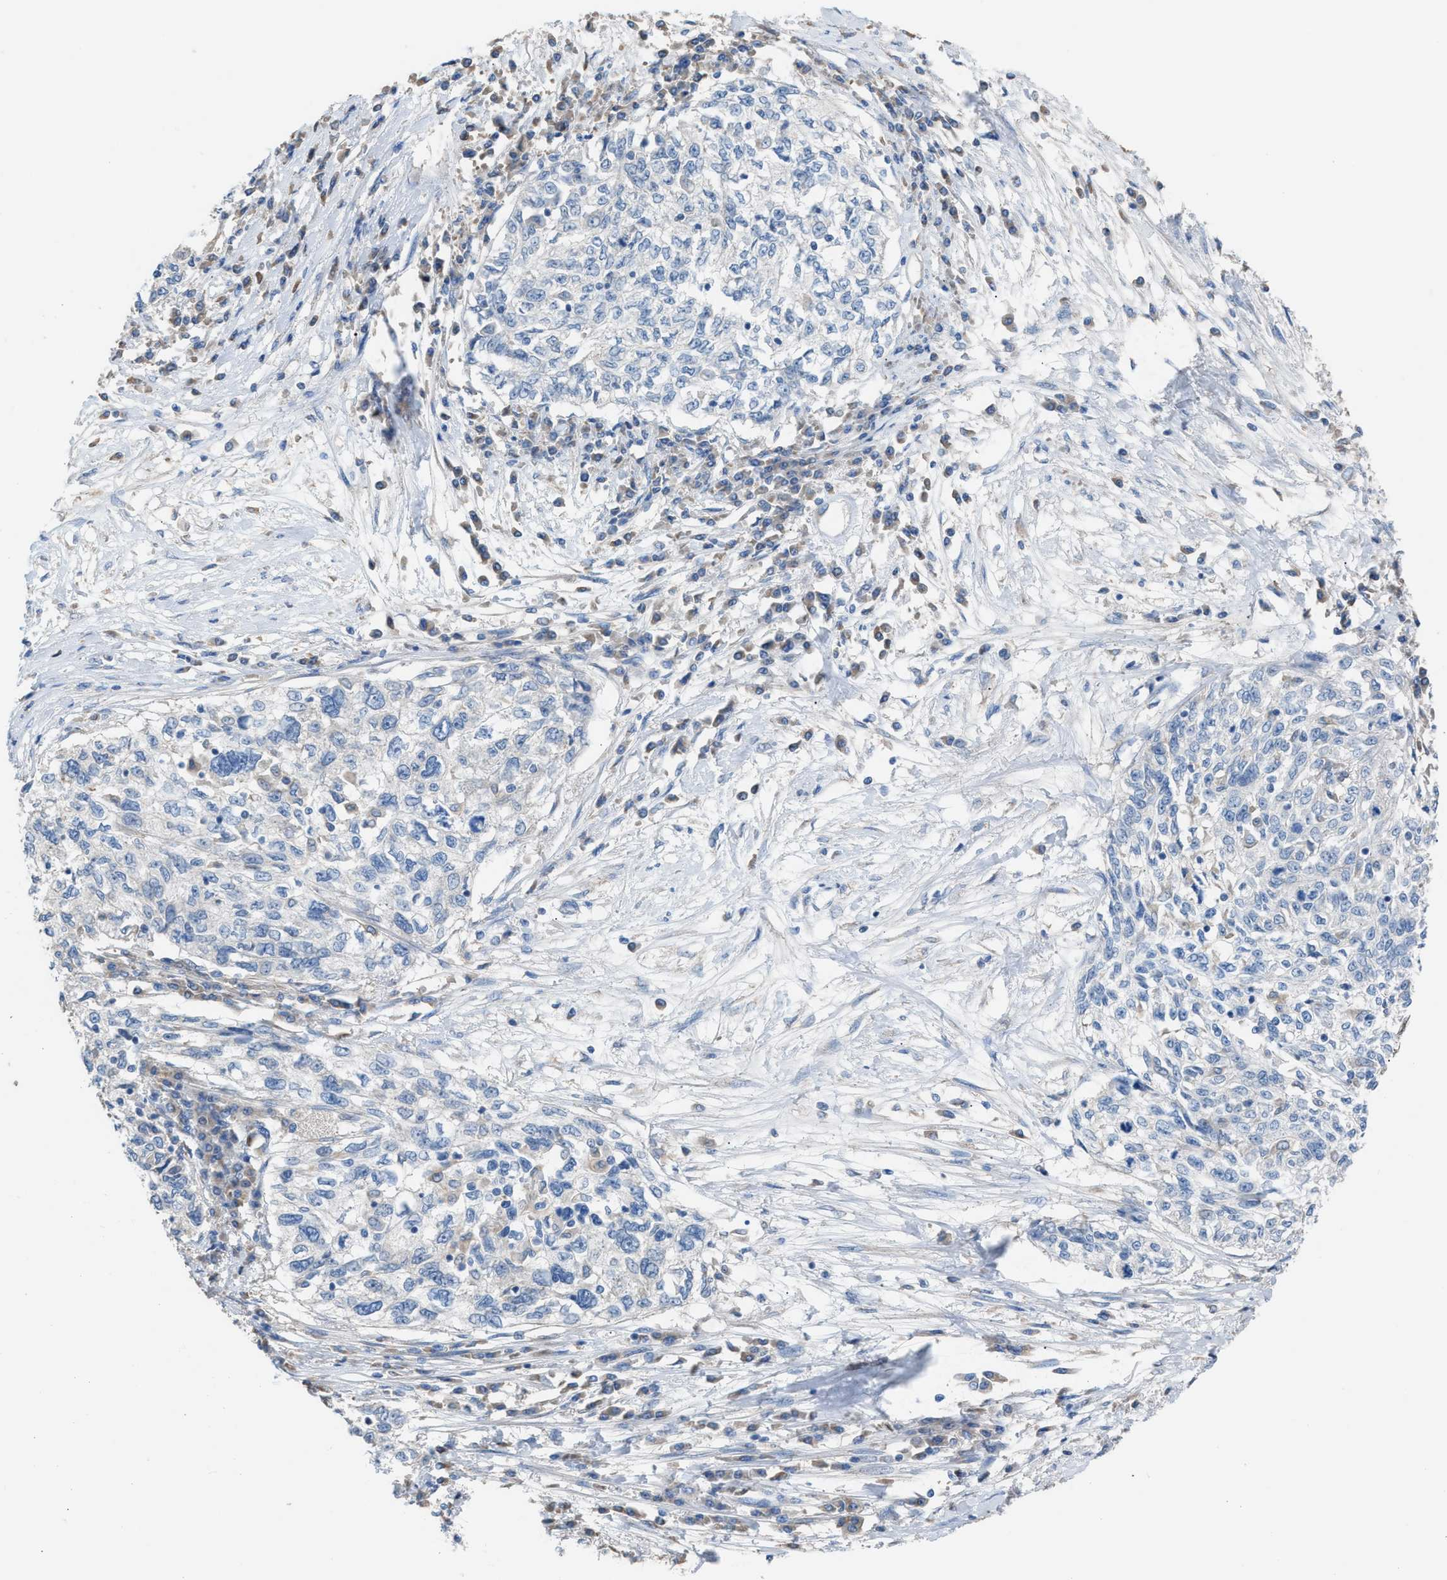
{"staining": {"intensity": "negative", "quantity": "none", "location": "none"}, "tissue": "cervical cancer", "cell_type": "Tumor cells", "image_type": "cancer", "snomed": [{"axis": "morphology", "description": "Squamous cell carcinoma, NOS"}, {"axis": "topography", "description": "Cervix"}], "caption": "High magnification brightfield microscopy of cervical squamous cell carcinoma stained with DAB (3,3'-diaminobenzidine) (brown) and counterstained with hematoxylin (blue): tumor cells show no significant staining.", "gene": "NQO2", "patient": {"sex": "female", "age": 57}}